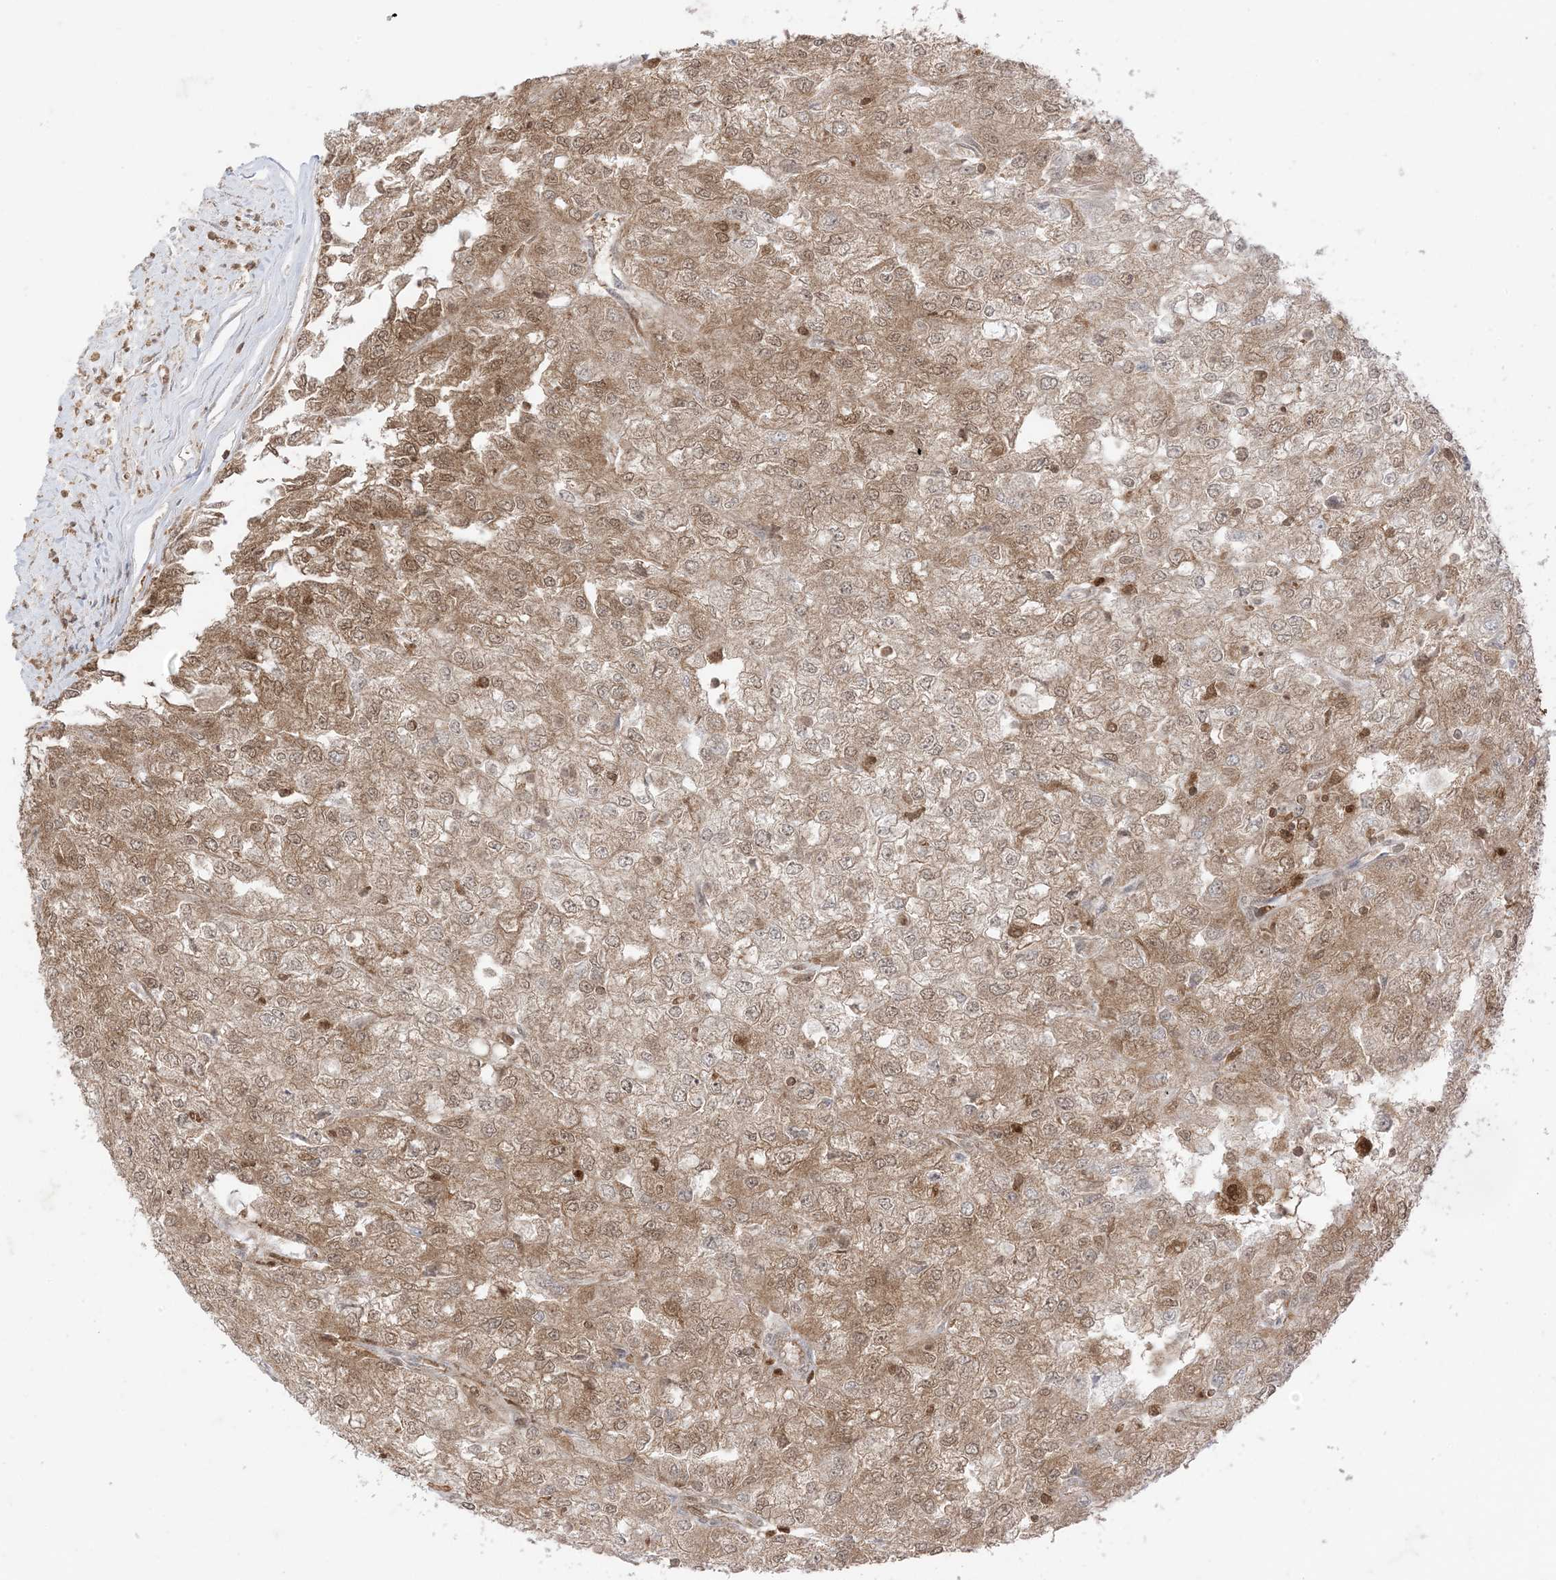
{"staining": {"intensity": "moderate", "quantity": ">75%", "location": "cytoplasmic/membranous,nuclear"}, "tissue": "renal cancer", "cell_type": "Tumor cells", "image_type": "cancer", "snomed": [{"axis": "morphology", "description": "Adenocarcinoma, NOS"}, {"axis": "topography", "description": "Kidney"}], "caption": "The histopathology image reveals immunohistochemical staining of renal adenocarcinoma. There is moderate cytoplasmic/membranous and nuclear staining is seen in about >75% of tumor cells.", "gene": "PTPA", "patient": {"sex": "female", "age": 54}}